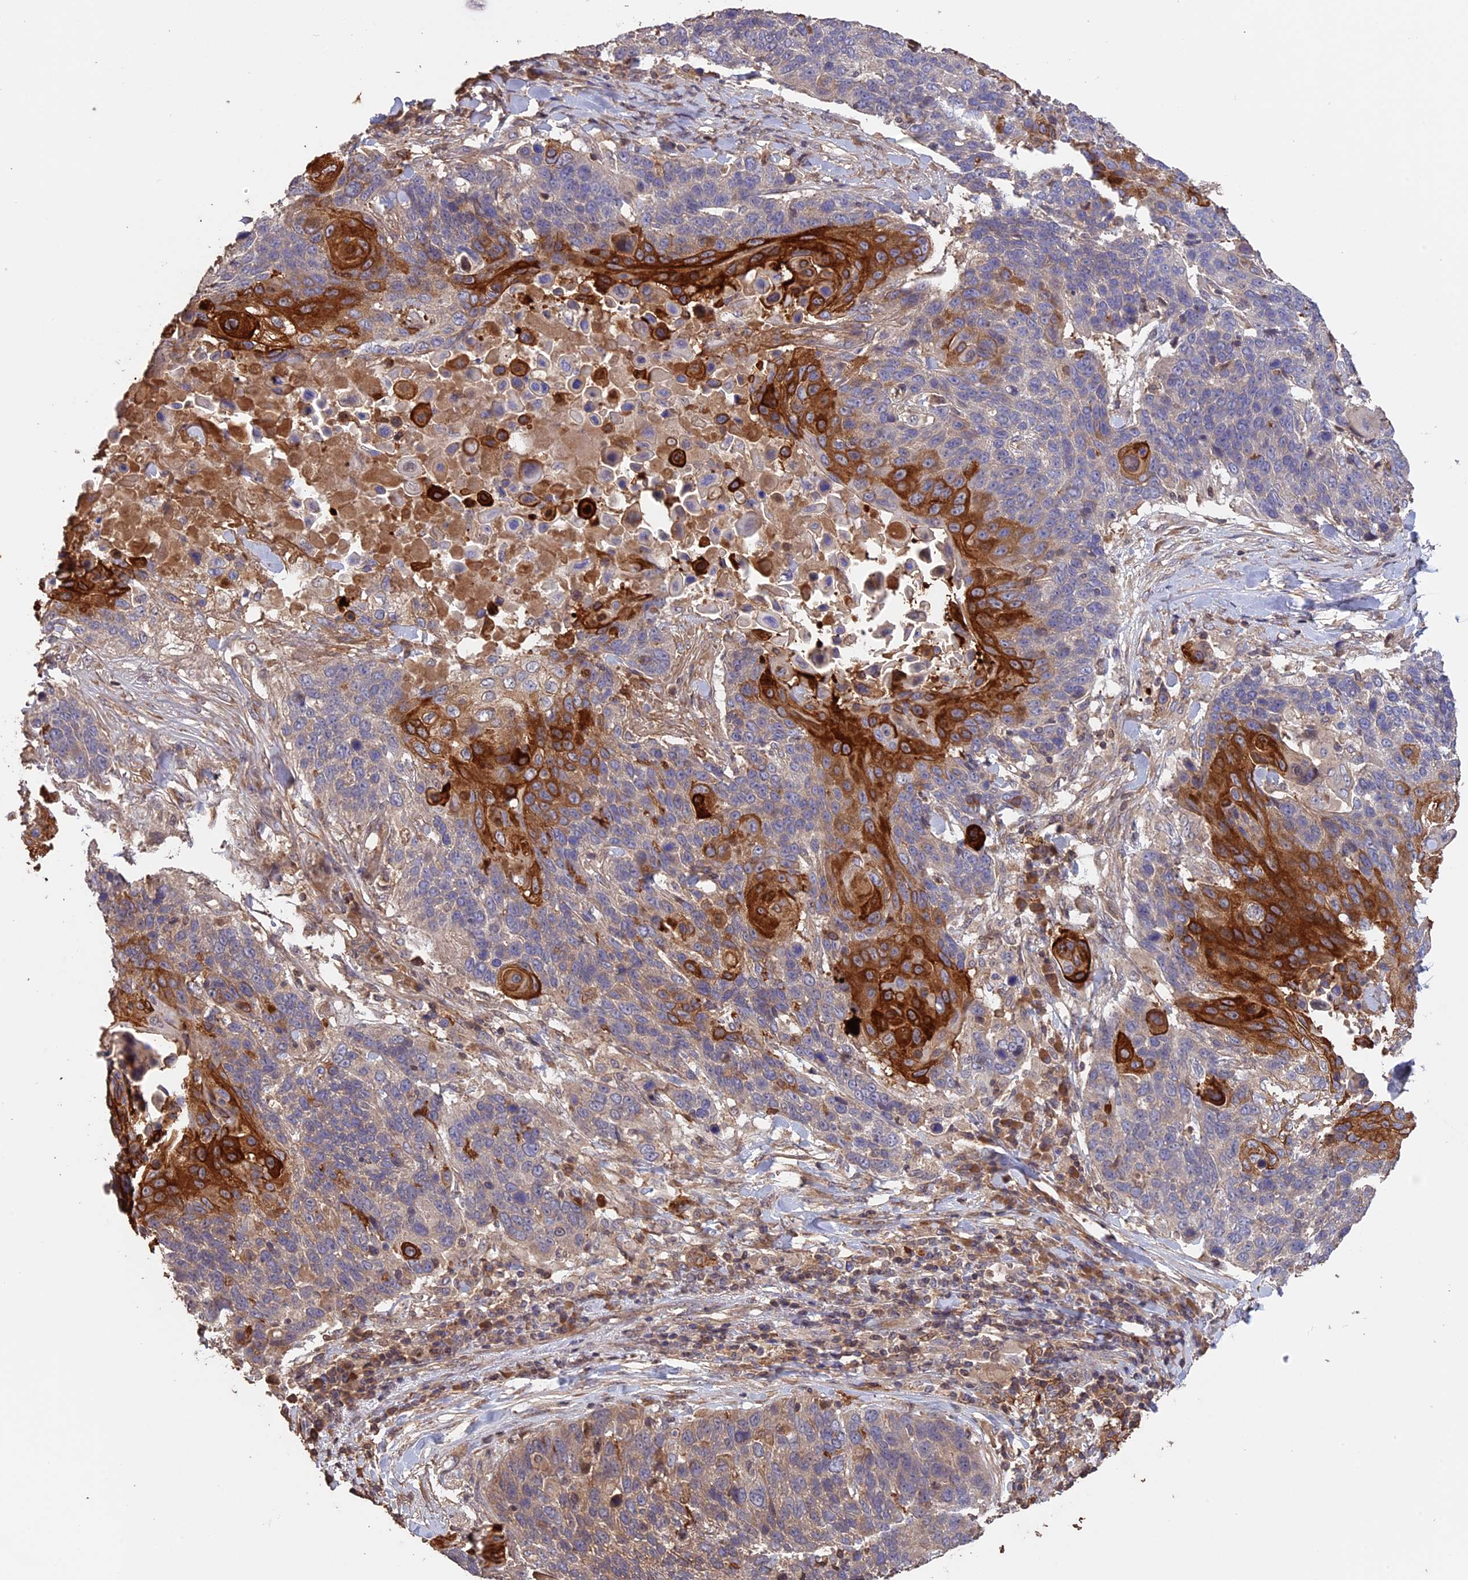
{"staining": {"intensity": "strong", "quantity": "<25%", "location": "cytoplasmic/membranous"}, "tissue": "lung cancer", "cell_type": "Tumor cells", "image_type": "cancer", "snomed": [{"axis": "morphology", "description": "Squamous cell carcinoma, NOS"}, {"axis": "topography", "description": "Lung"}], "caption": "Strong cytoplasmic/membranous staining is identified in about <25% of tumor cells in lung squamous cell carcinoma.", "gene": "RASAL1", "patient": {"sex": "male", "age": 66}}